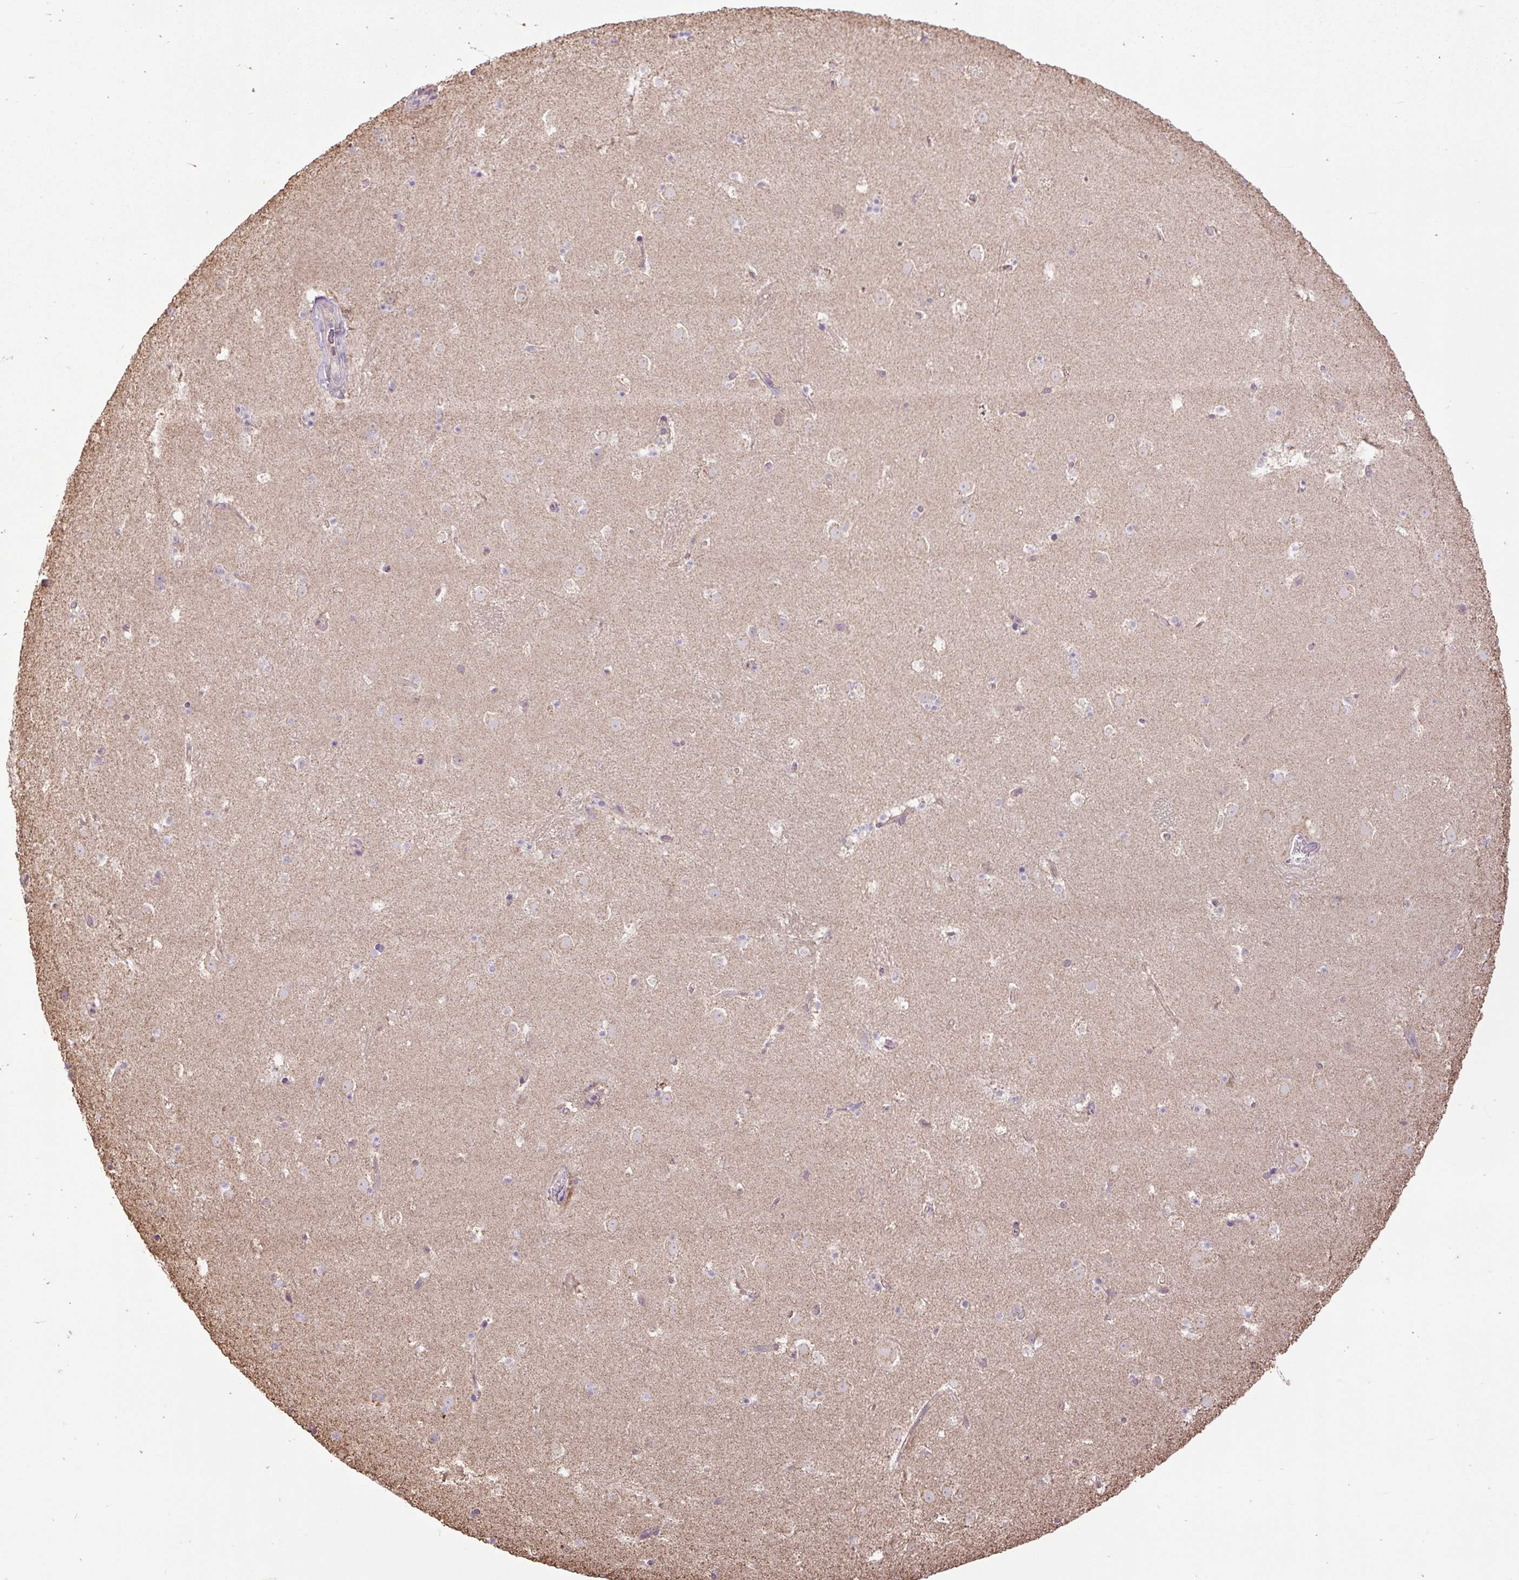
{"staining": {"intensity": "negative", "quantity": "none", "location": "none"}, "tissue": "caudate", "cell_type": "Glial cells", "image_type": "normal", "snomed": [{"axis": "morphology", "description": "Normal tissue, NOS"}, {"axis": "topography", "description": "Lateral ventricle wall"}], "caption": "The photomicrograph shows no staining of glial cells in normal caudate.", "gene": "PLCG1", "patient": {"sex": "male", "age": 37}}